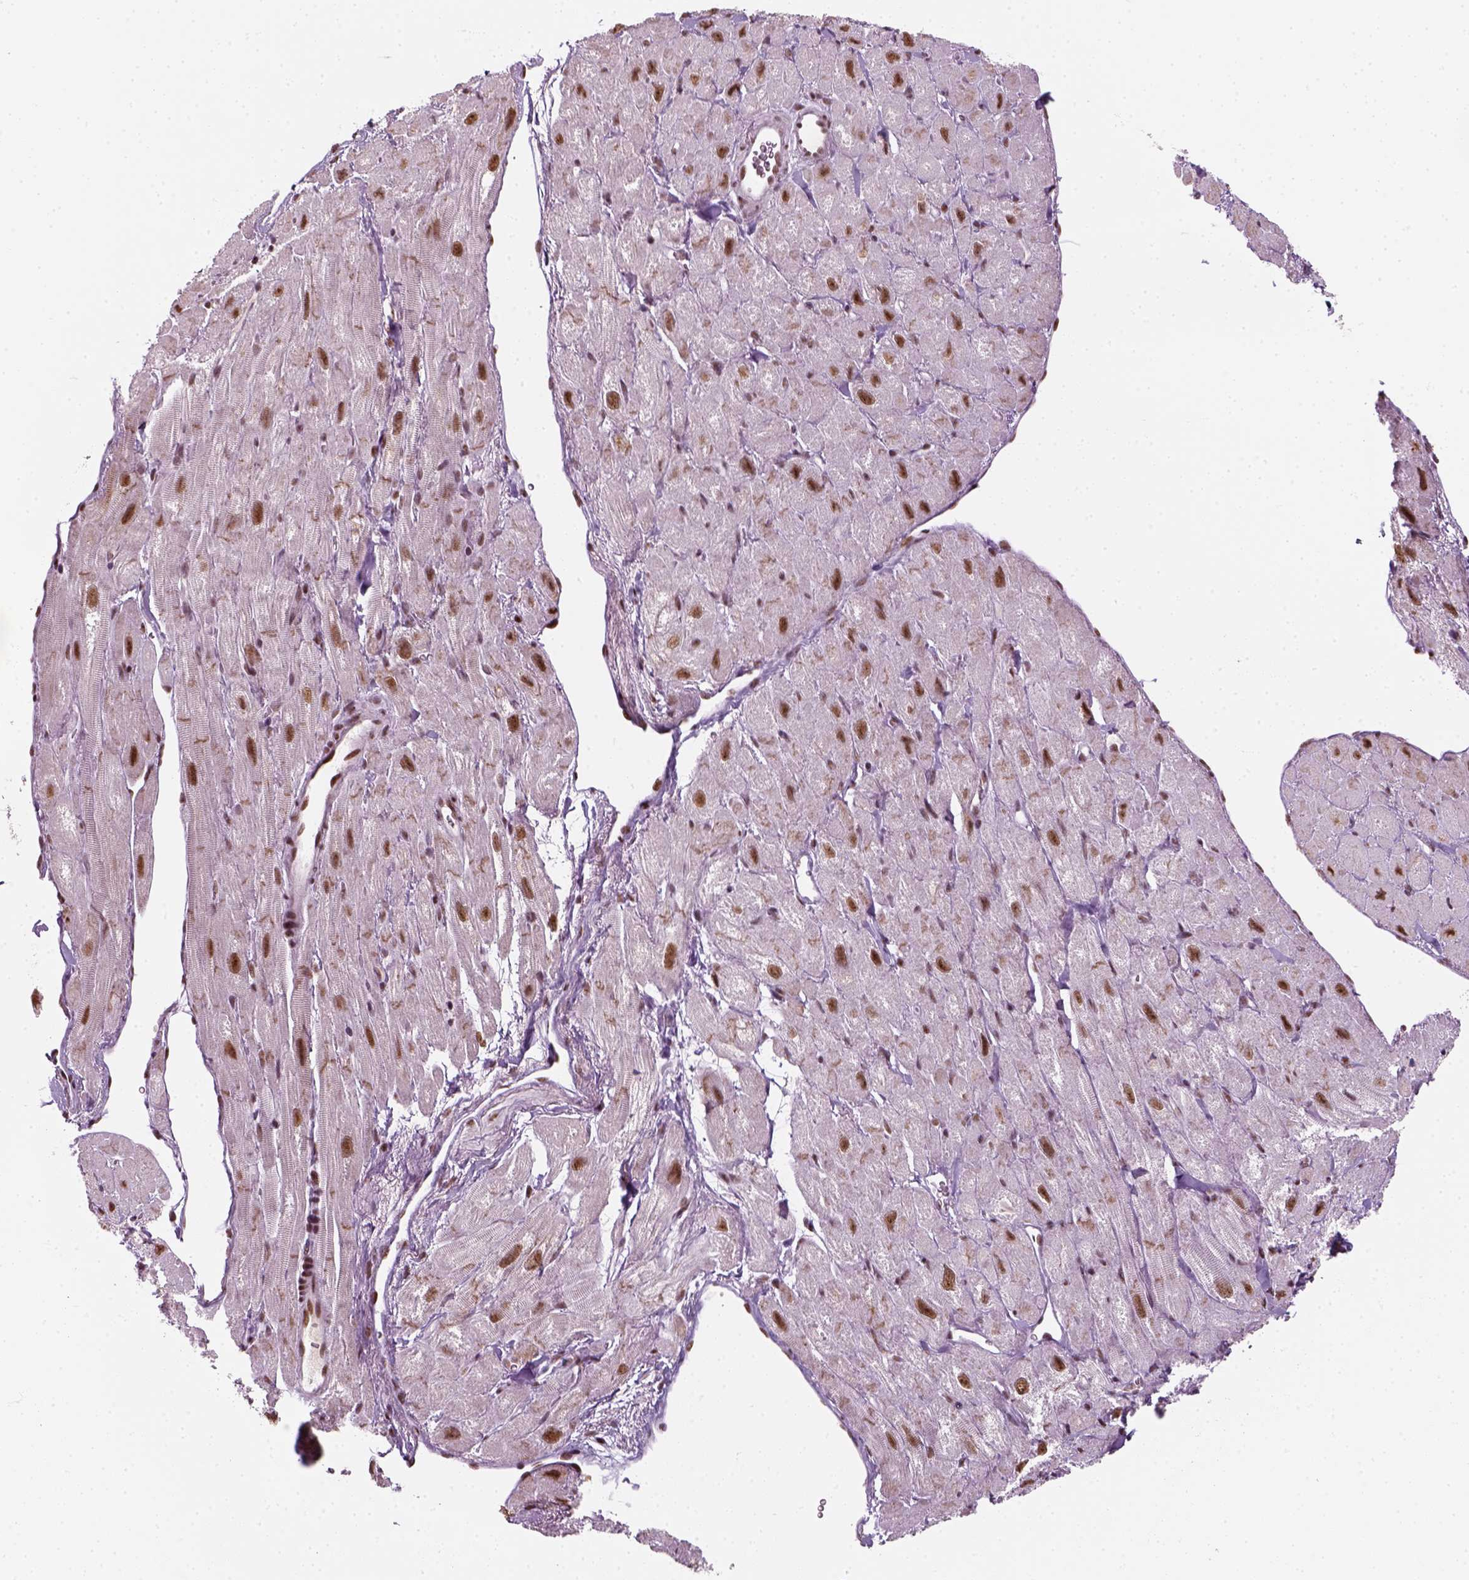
{"staining": {"intensity": "moderate", "quantity": "25%-75%", "location": "nuclear"}, "tissue": "heart muscle", "cell_type": "Cardiomyocytes", "image_type": "normal", "snomed": [{"axis": "morphology", "description": "Normal tissue, NOS"}, {"axis": "topography", "description": "Heart"}], "caption": "A brown stain highlights moderate nuclear expression of a protein in cardiomyocytes of benign human heart muscle.", "gene": "GTF2F1", "patient": {"sex": "female", "age": 62}}